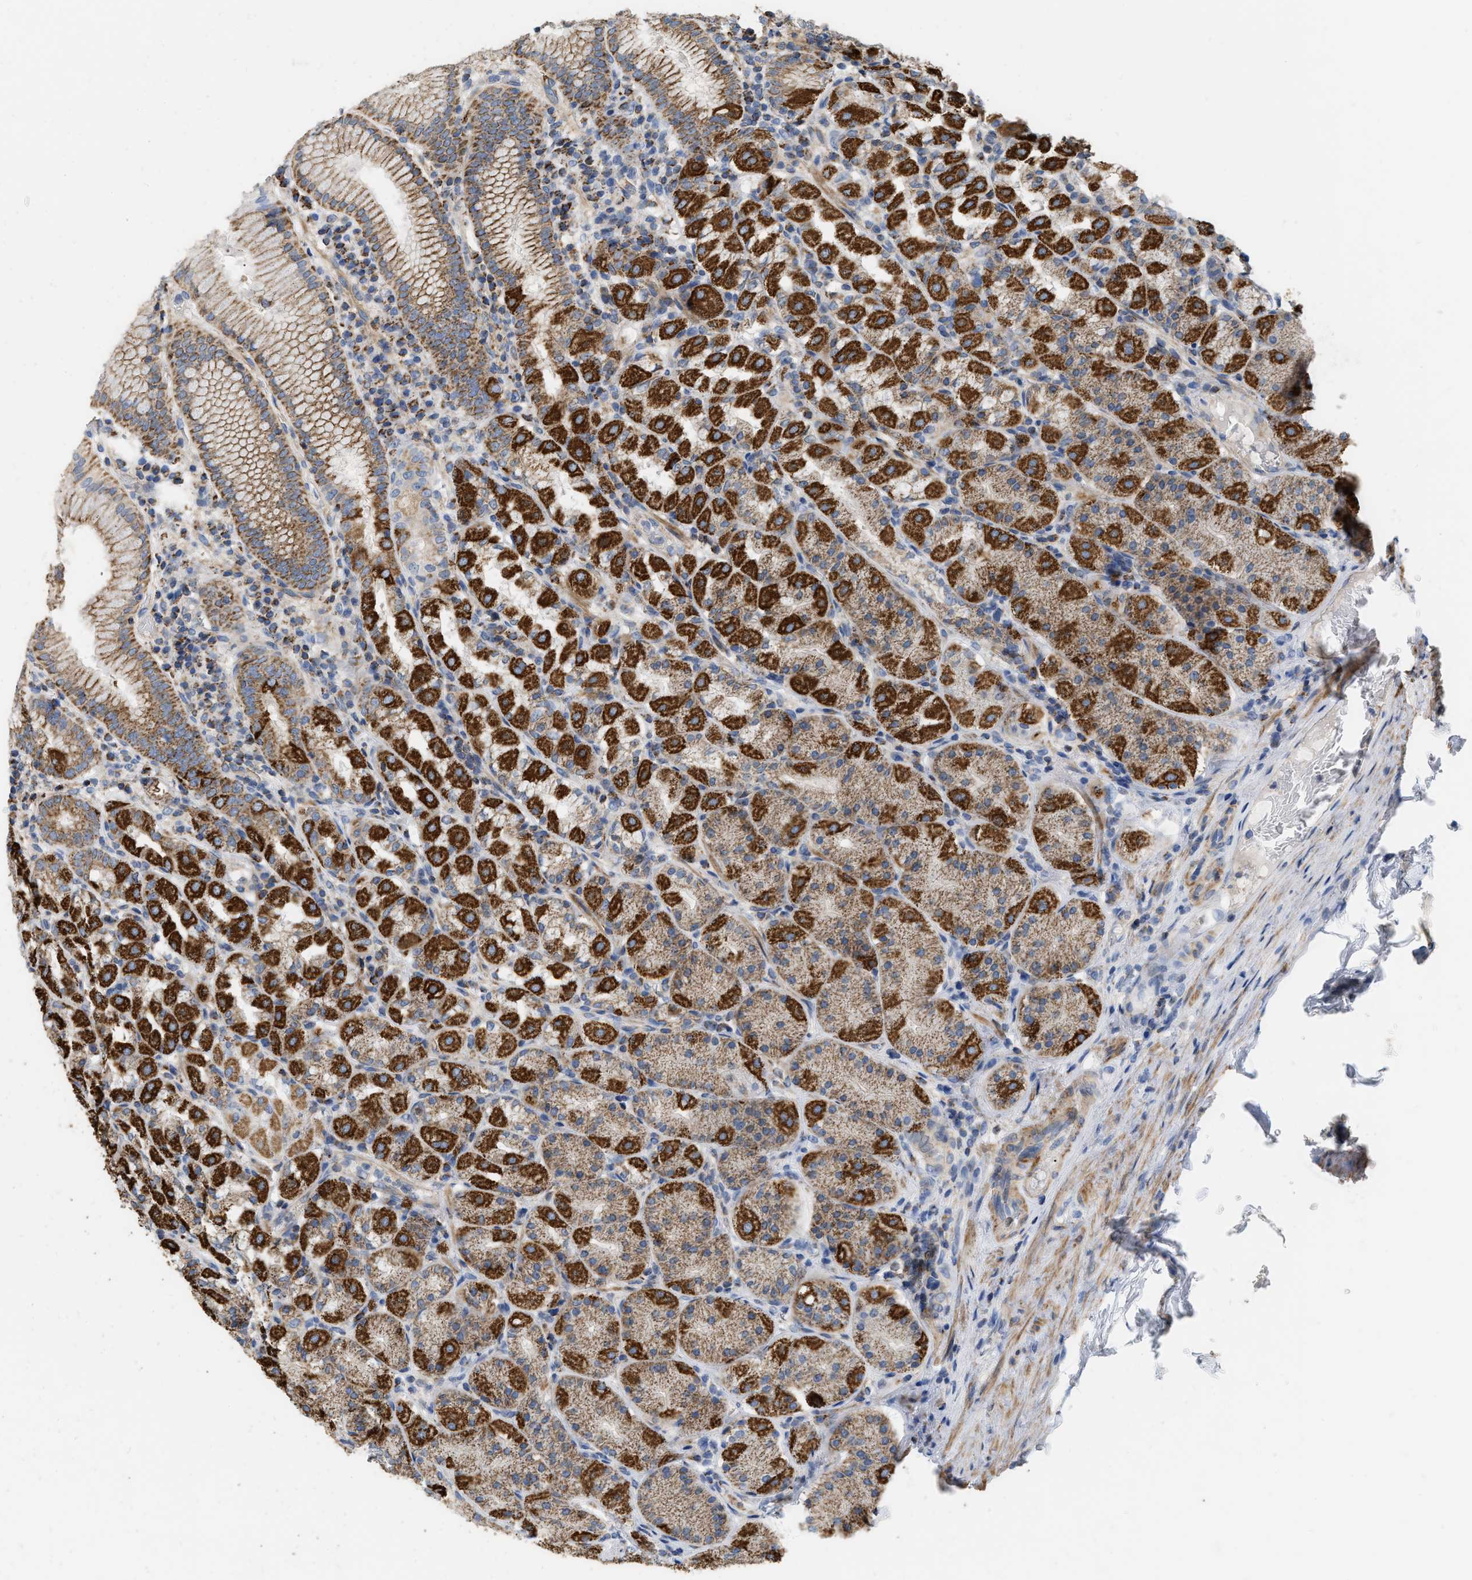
{"staining": {"intensity": "strong", "quantity": ">75%", "location": "cytoplasmic/membranous"}, "tissue": "stomach", "cell_type": "Glandular cells", "image_type": "normal", "snomed": [{"axis": "morphology", "description": "Normal tissue, NOS"}, {"axis": "topography", "description": "Stomach"}, {"axis": "topography", "description": "Stomach, lower"}], "caption": "IHC micrograph of benign stomach: stomach stained using immunohistochemistry reveals high levels of strong protein expression localized specifically in the cytoplasmic/membranous of glandular cells, appearing as a cytoplasmic/membranous brown color.", "gene": "GRB10", "patient": {"sex": "female", "age": 56}}